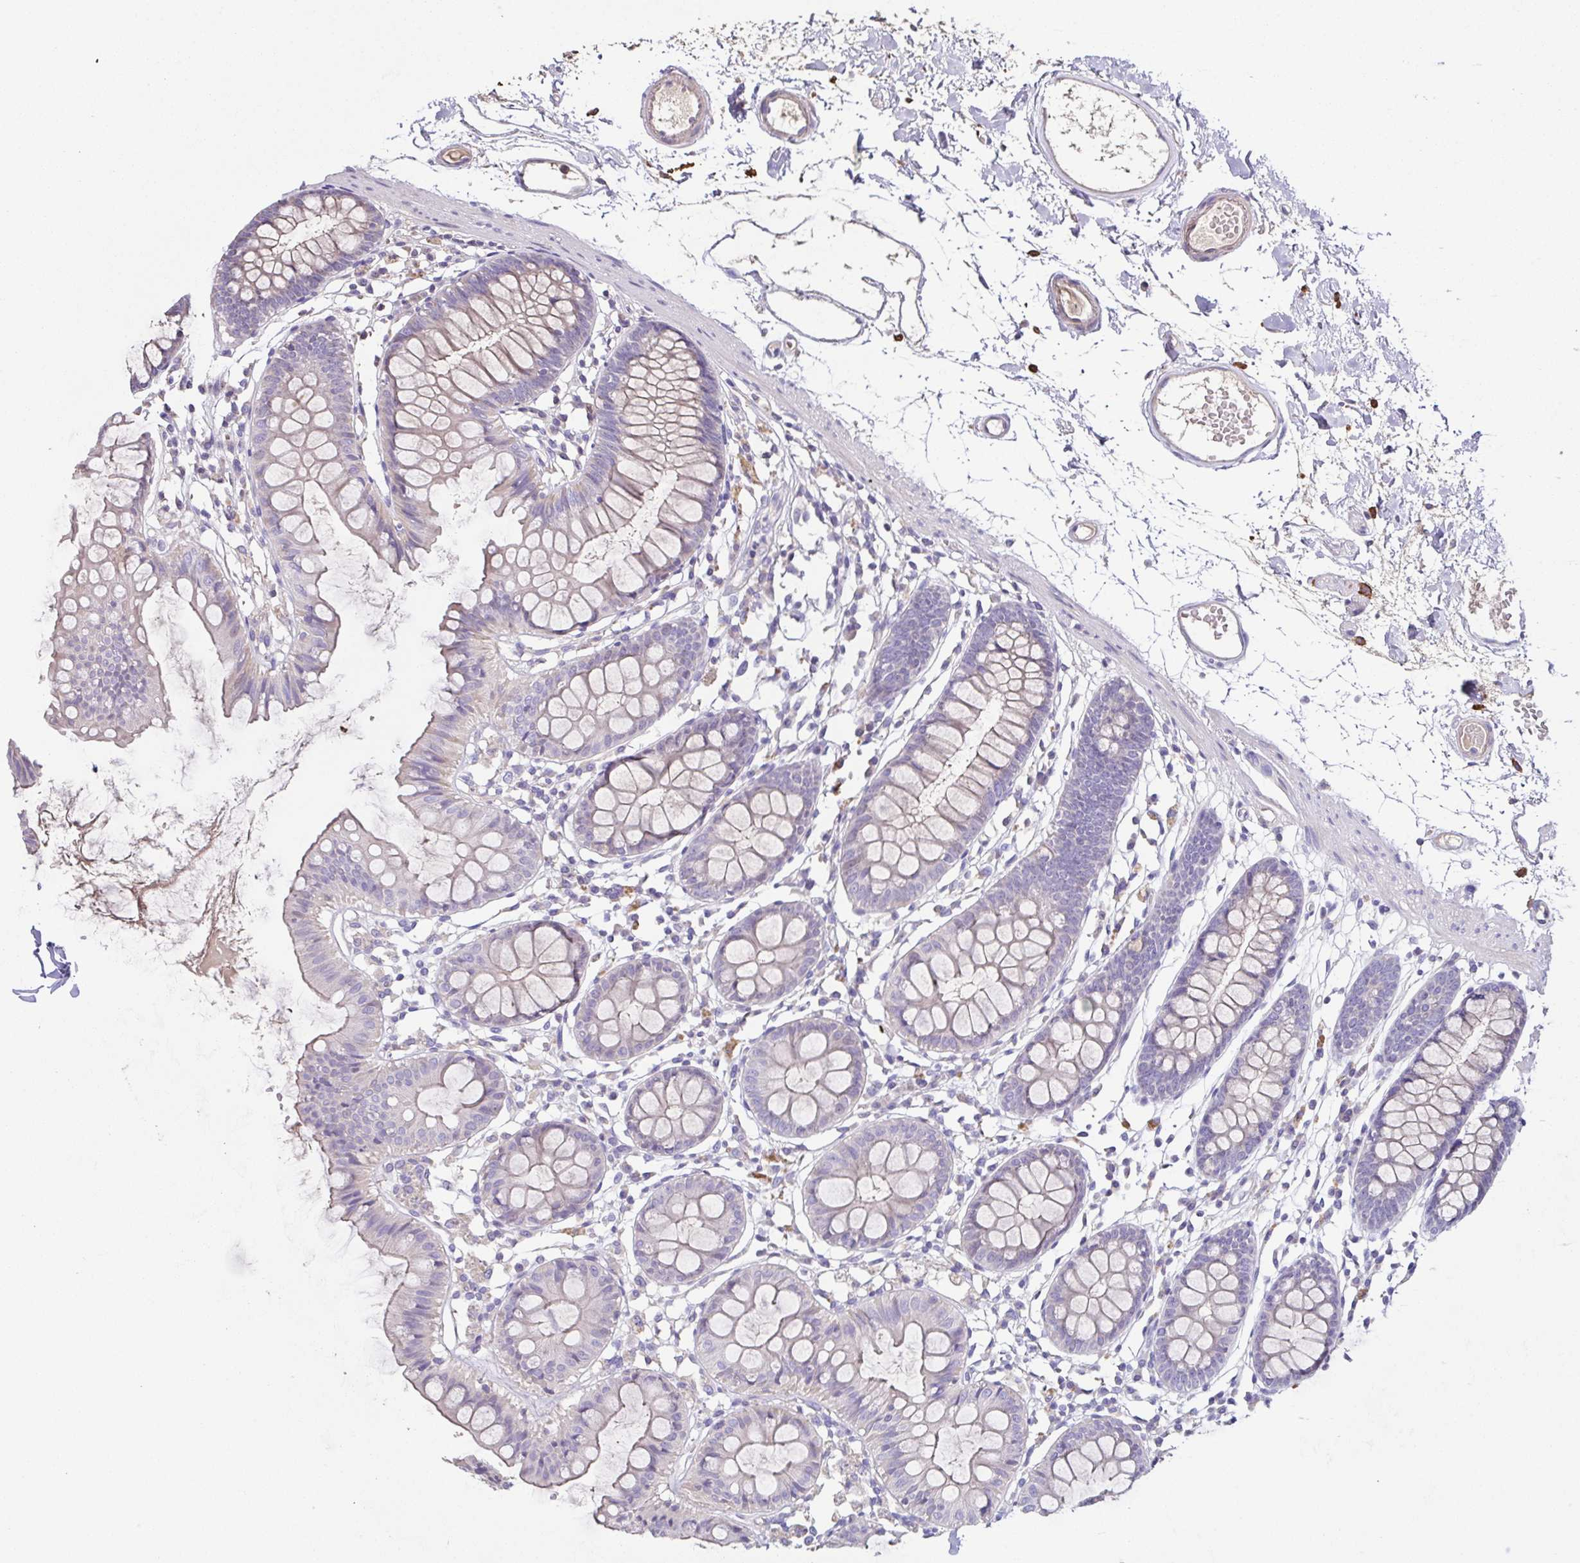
{"staining": {"intensity": "negative", "quantity": "none", "location": "none"}, "tissue": "colon", "cell_type": "Endothelial cells", "image_type": "normal", "snomed": [{"axis": "morphology", "description": "Normal tissue, NOS"}, {"axis": "topography", "description": "Colon"}], "caption": "Immunohistochemistry (IHC) photomicrograph of unremarkable human colon stained for a protein (brown), which exhibits no staining in endothelial cells.", "gene": "MARCO", "patient": {"sex": "female", "age": 84}}